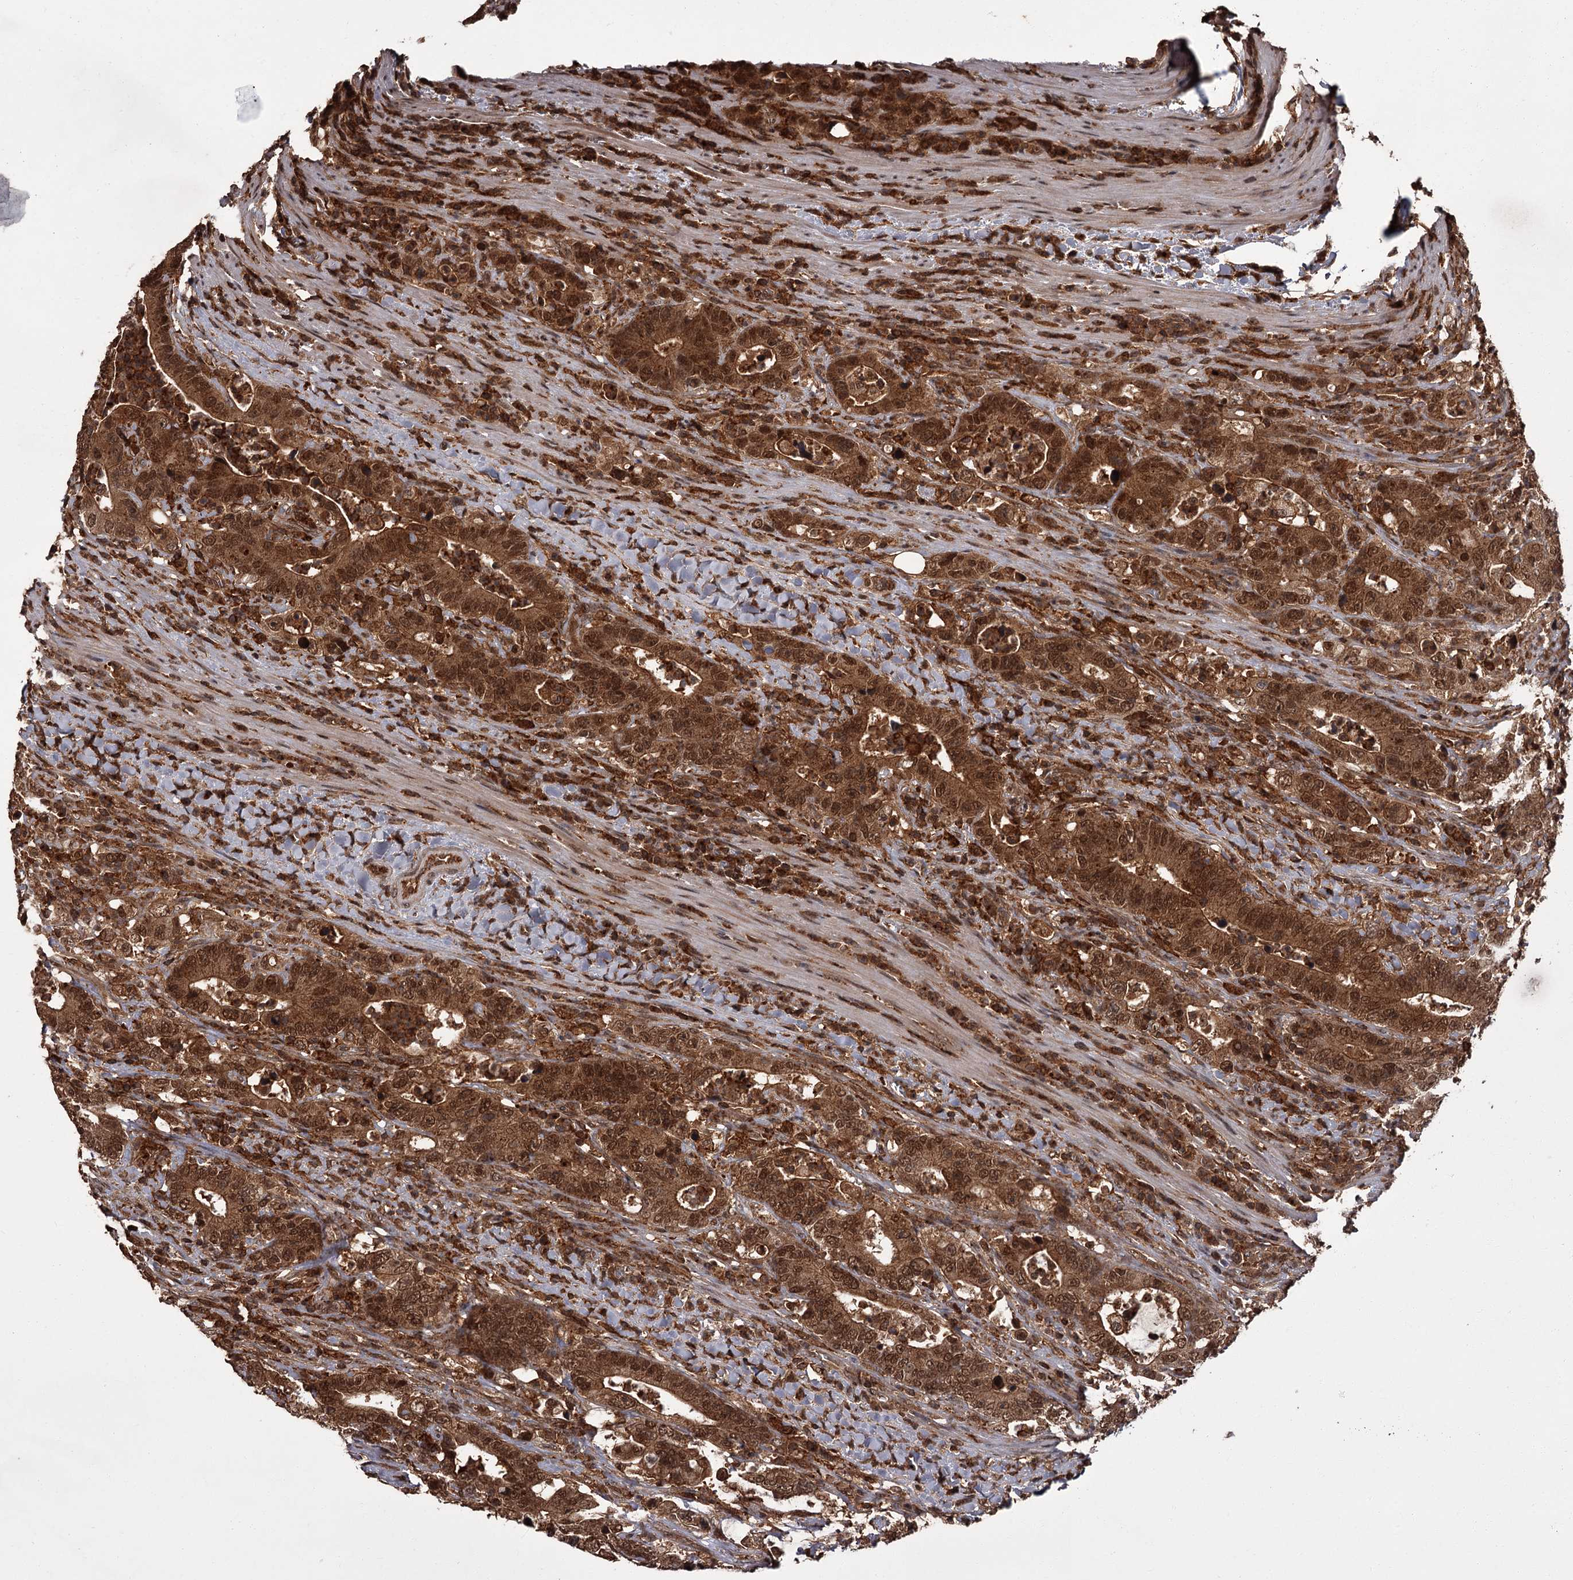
{"staining": {"intensity": "strong", "quantity": ">75%", "location": "cytoplasmic/membranous,nuclear"}, "tissue": "colorectal cancer", "cell_type": "Tumor cells", "image_type": "cancer", "snomed": [{"axis": "morphology", "description": "Adenocarcinoma, NOS"}, {"axis": "topography", "description": "Colon"}], "caption": "A high-resolution micrograph shows immunohistochemistry (IHC) staining of colorectal cancer, which shows strong cytoplasmic/membranous and nuclear expression in approximately >75% of tumor cells.", "gene": "TBC1D23", "patient": {"sex": "female", "age": 75}}